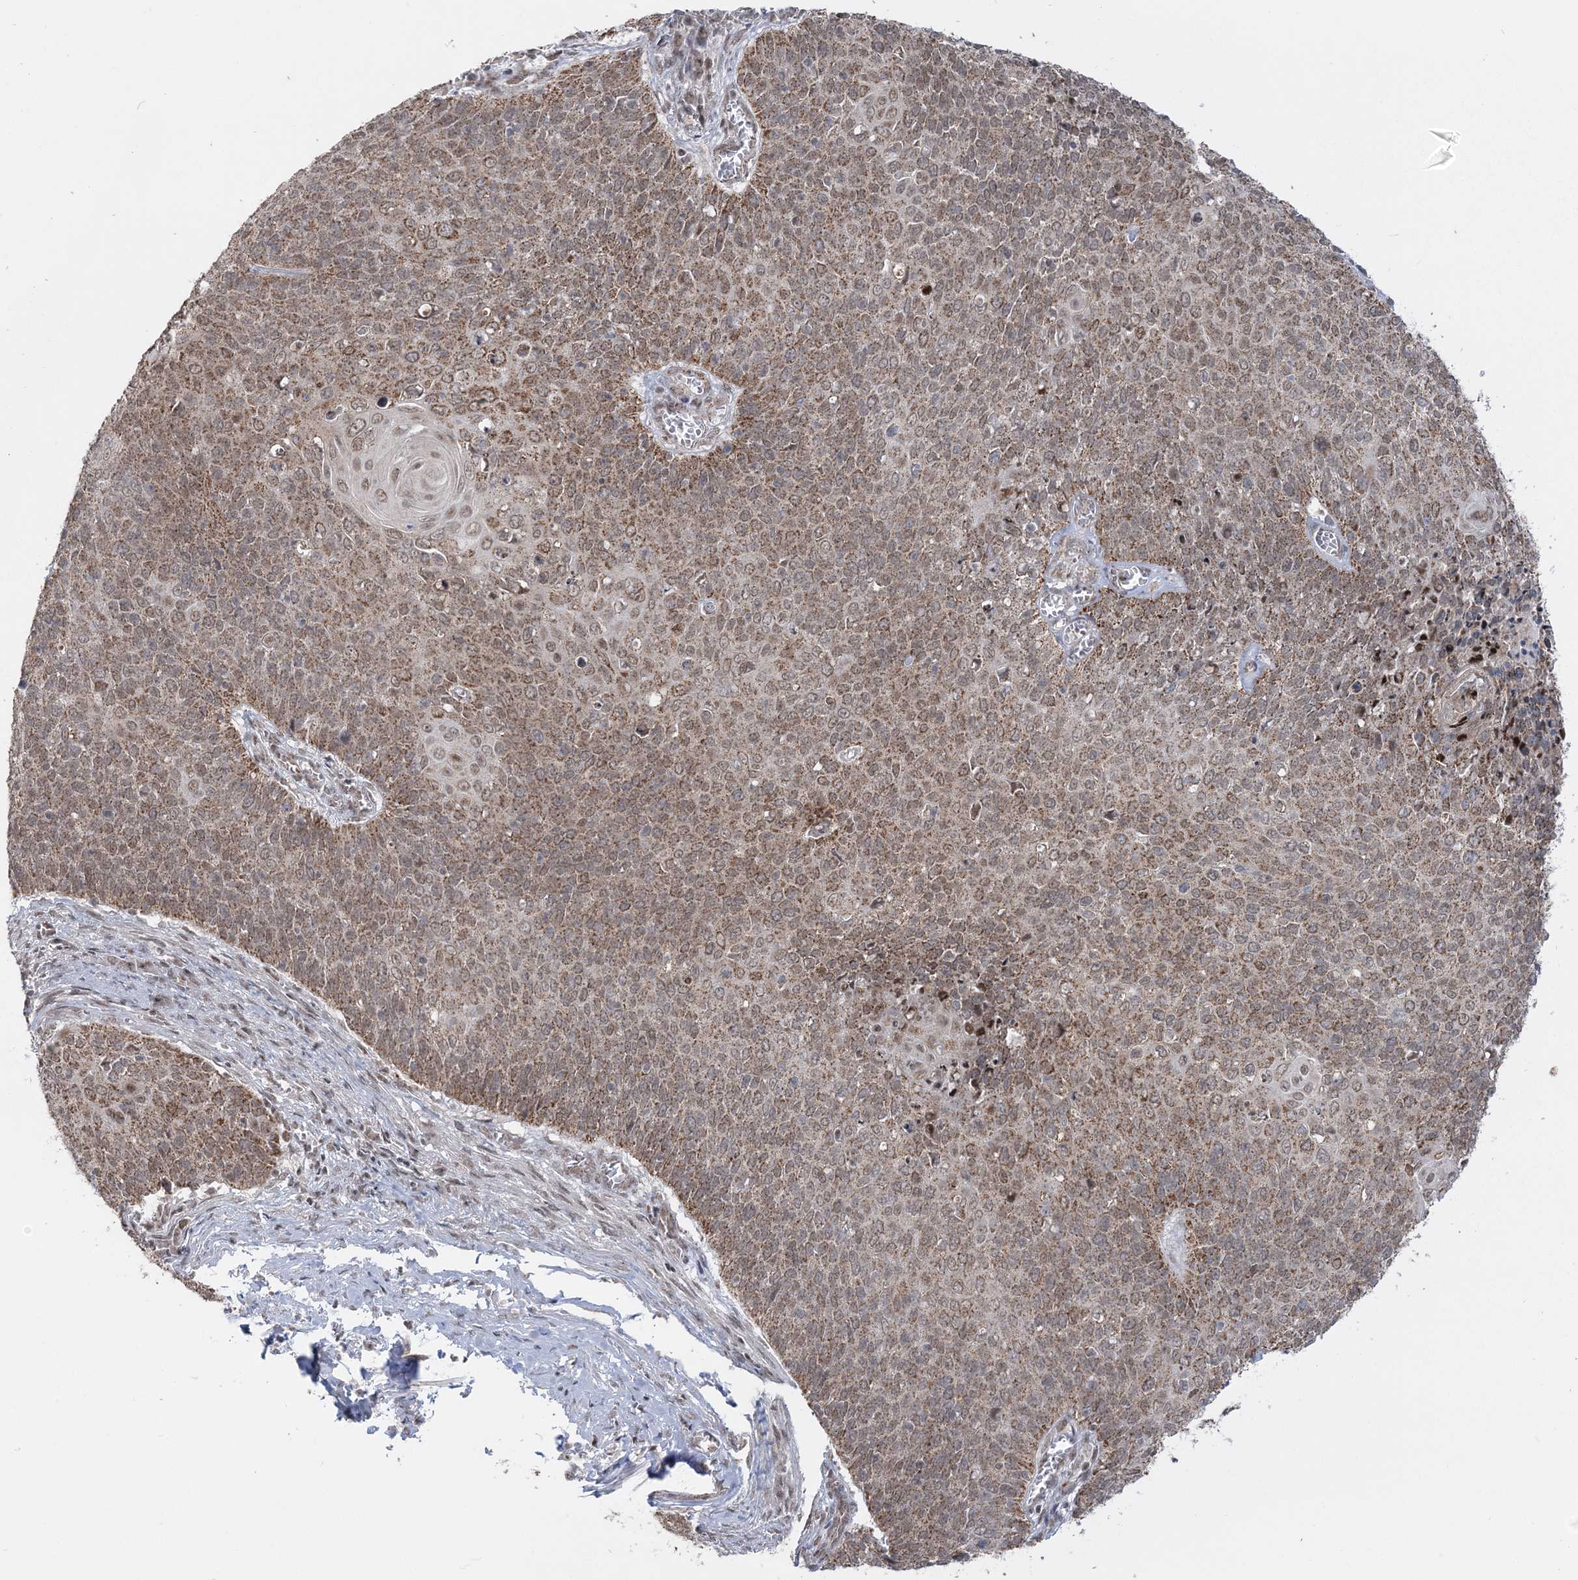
{"staining": {"intensity": "moderate", "quantity": ">75%", "location": "cytoplasmic/membranous,nuclear"}, "tissue": "cervical cancer", "cell_type": "Tumor cells", "image_type": "cancer", "snomed": [{"axis": "morphology", "description": "Squamous cell carcinoma, NOS"}, {"axis": "topography", "description": "Cervix"}], "caption": "Immunohistochemical staining of squamous cell carcinoma (cervical) displays medium levels of moderate cytoplasmic/membranous and nuclear staining in about >75% of tumor cells.", "gene": "GRSF1", "patient": {"sex": "female", "age": 39}}